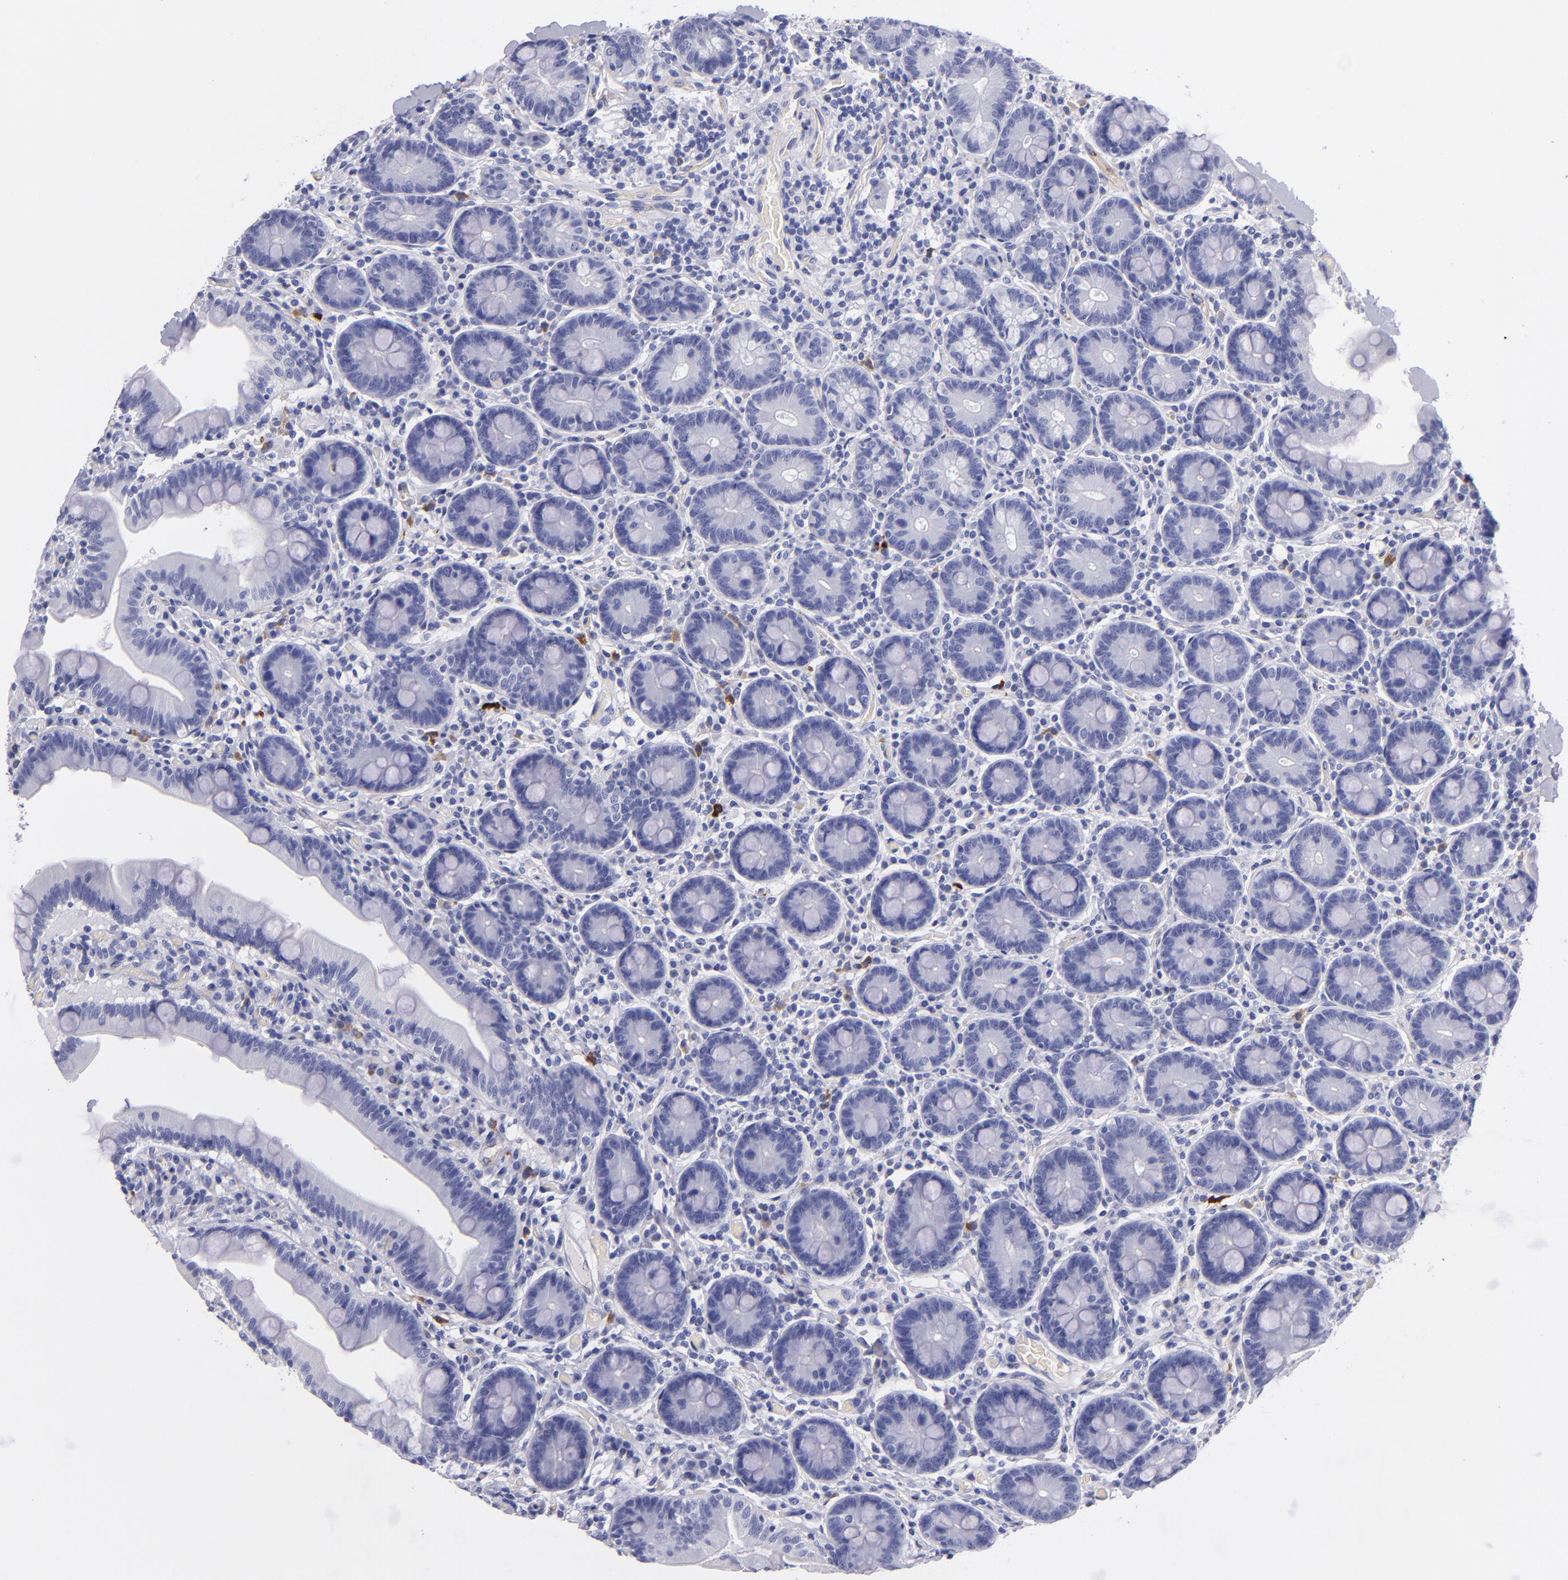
{"staining": {"intensity": "negative", "quantity": "none", "location": "none"}, "tissue": "duodenum", "cell_type": "Glandular cells", "image_type": "normal", "snomed": [{"axis": "morphology", "description": "Normal tissue, NOS"}, {"axis": "topography", "description": "Duodenum"}], "caption": "The image exhibits no staining of glandular cells in normal duodenum. (Stains: DAB immunohistochemistry (IHC) with hematoxylin counter stain, Microscopy: brightfield microscopy at high magnification).", "gene": "NOS3", "patient": {"sex": "male", "age": 66}}